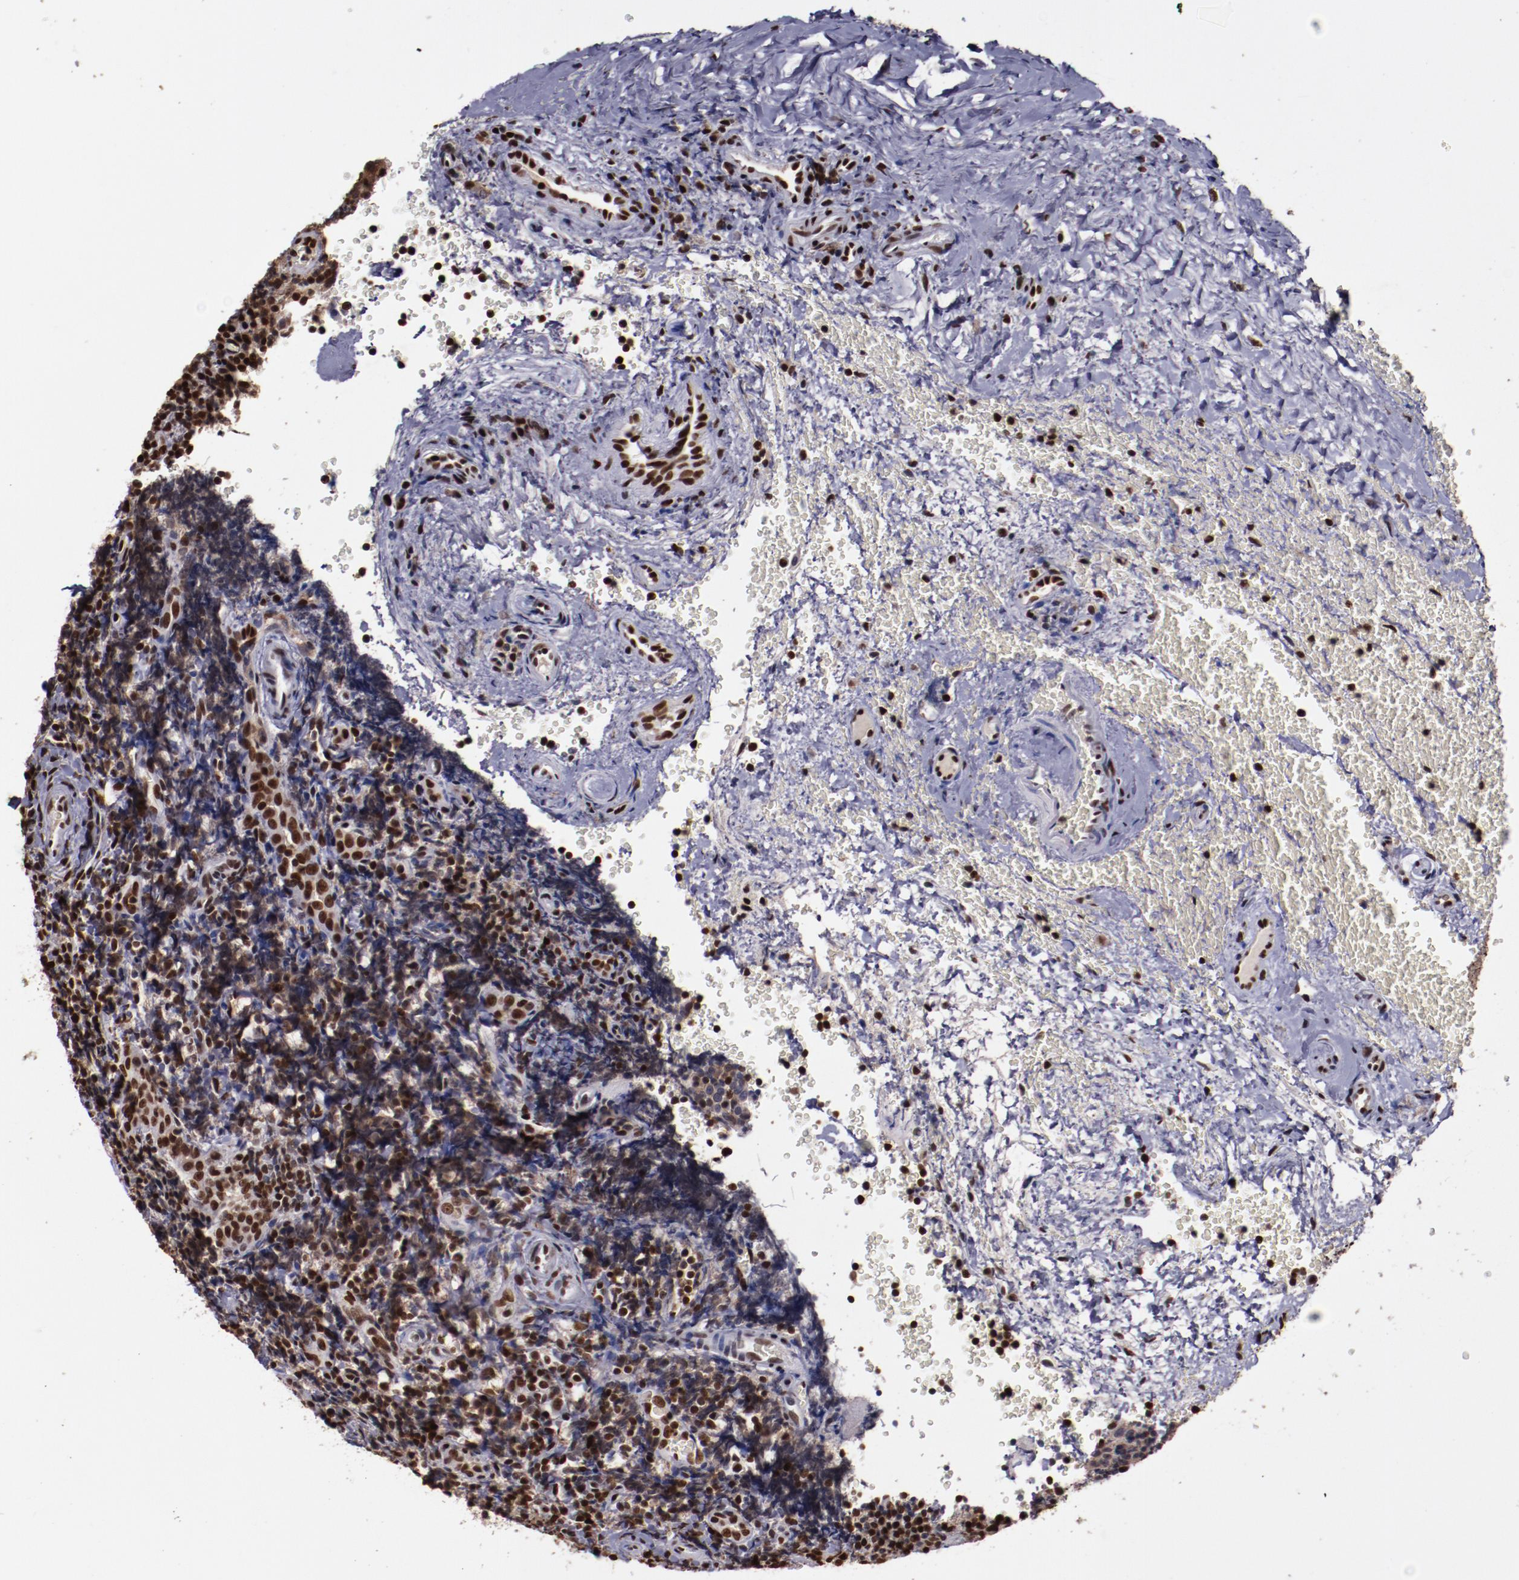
{"staining": {"intensity": "strong", "quantity": "<25%", "location": "nuclear"}, "tissue": "tonsil", "cell_type": "Germinal center cells", "image_type": "normal", "snomed": [{"axis": "morphology", "description": "Normal tissue, NOS"}, {"axis": "topography", "description": "Tonsil"}], "caption": "Immunohistochemistry (IHC) of benign human tonsil exhibits medium levels of strong nuclear positivity in about <25% of germinal center cells. Immunohistochemistry stains the protein in brown and the nuclei are stained blue.", "gene": "APEX1", "patient": {"sex": "male", "age": 20}}